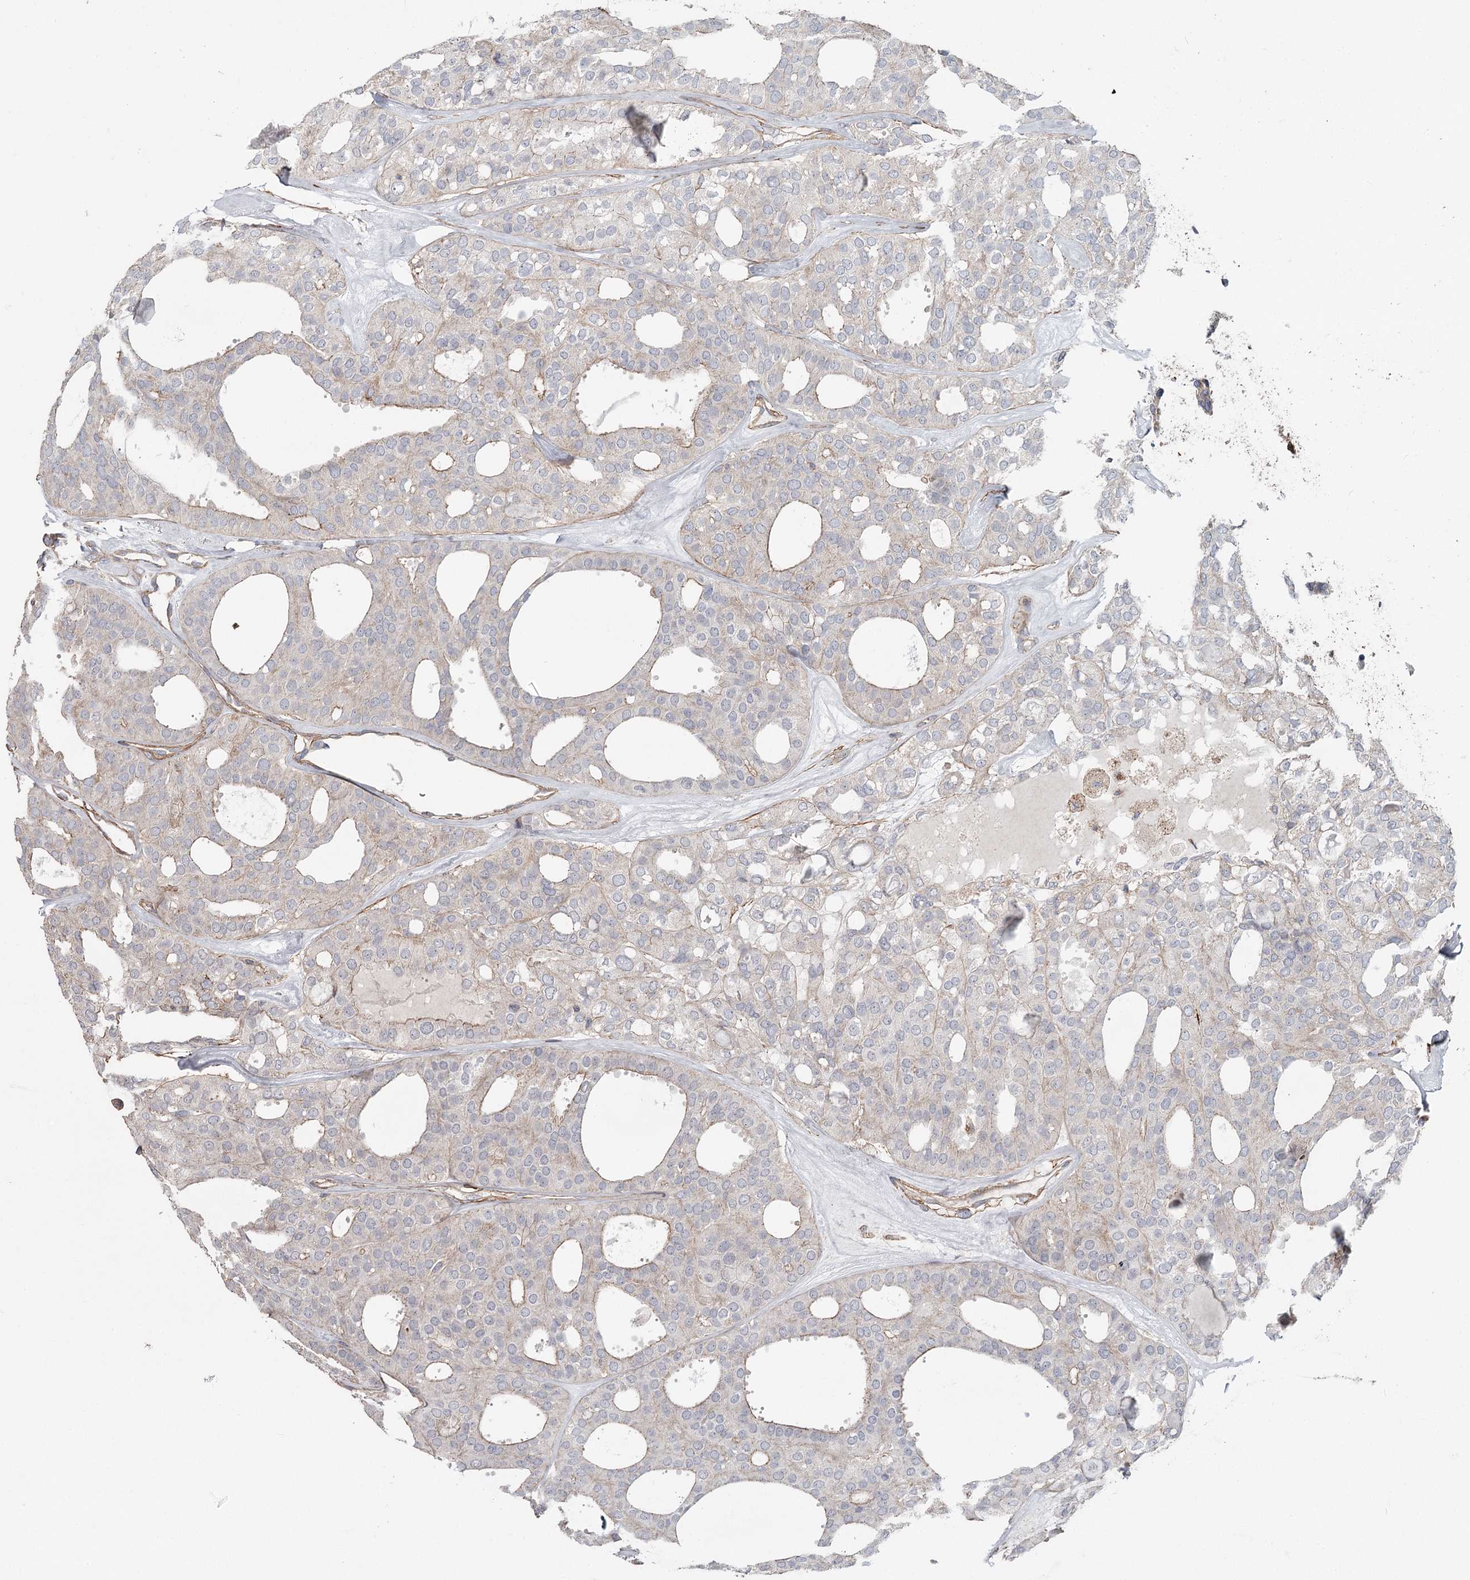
{"staining": {"intensity": "negative", "quantity": "none", "location": "none"}, "tissue": "thyroid cancer", "cell_type": "Tumor cells", "image_type": "cancer", "snomed": [{"axis": "morphology", "description": "Follicular adenoma carcinoma, NOS"}, {"axis": "topography", "description": "Thyroid gland"}], "caption": "An IHC image of thyroid cancer is shown. There is no staining in tumor cells of thyroid cancer.", "gene": "DHRS9", "patient": {"sex": "male", "age": 75}}